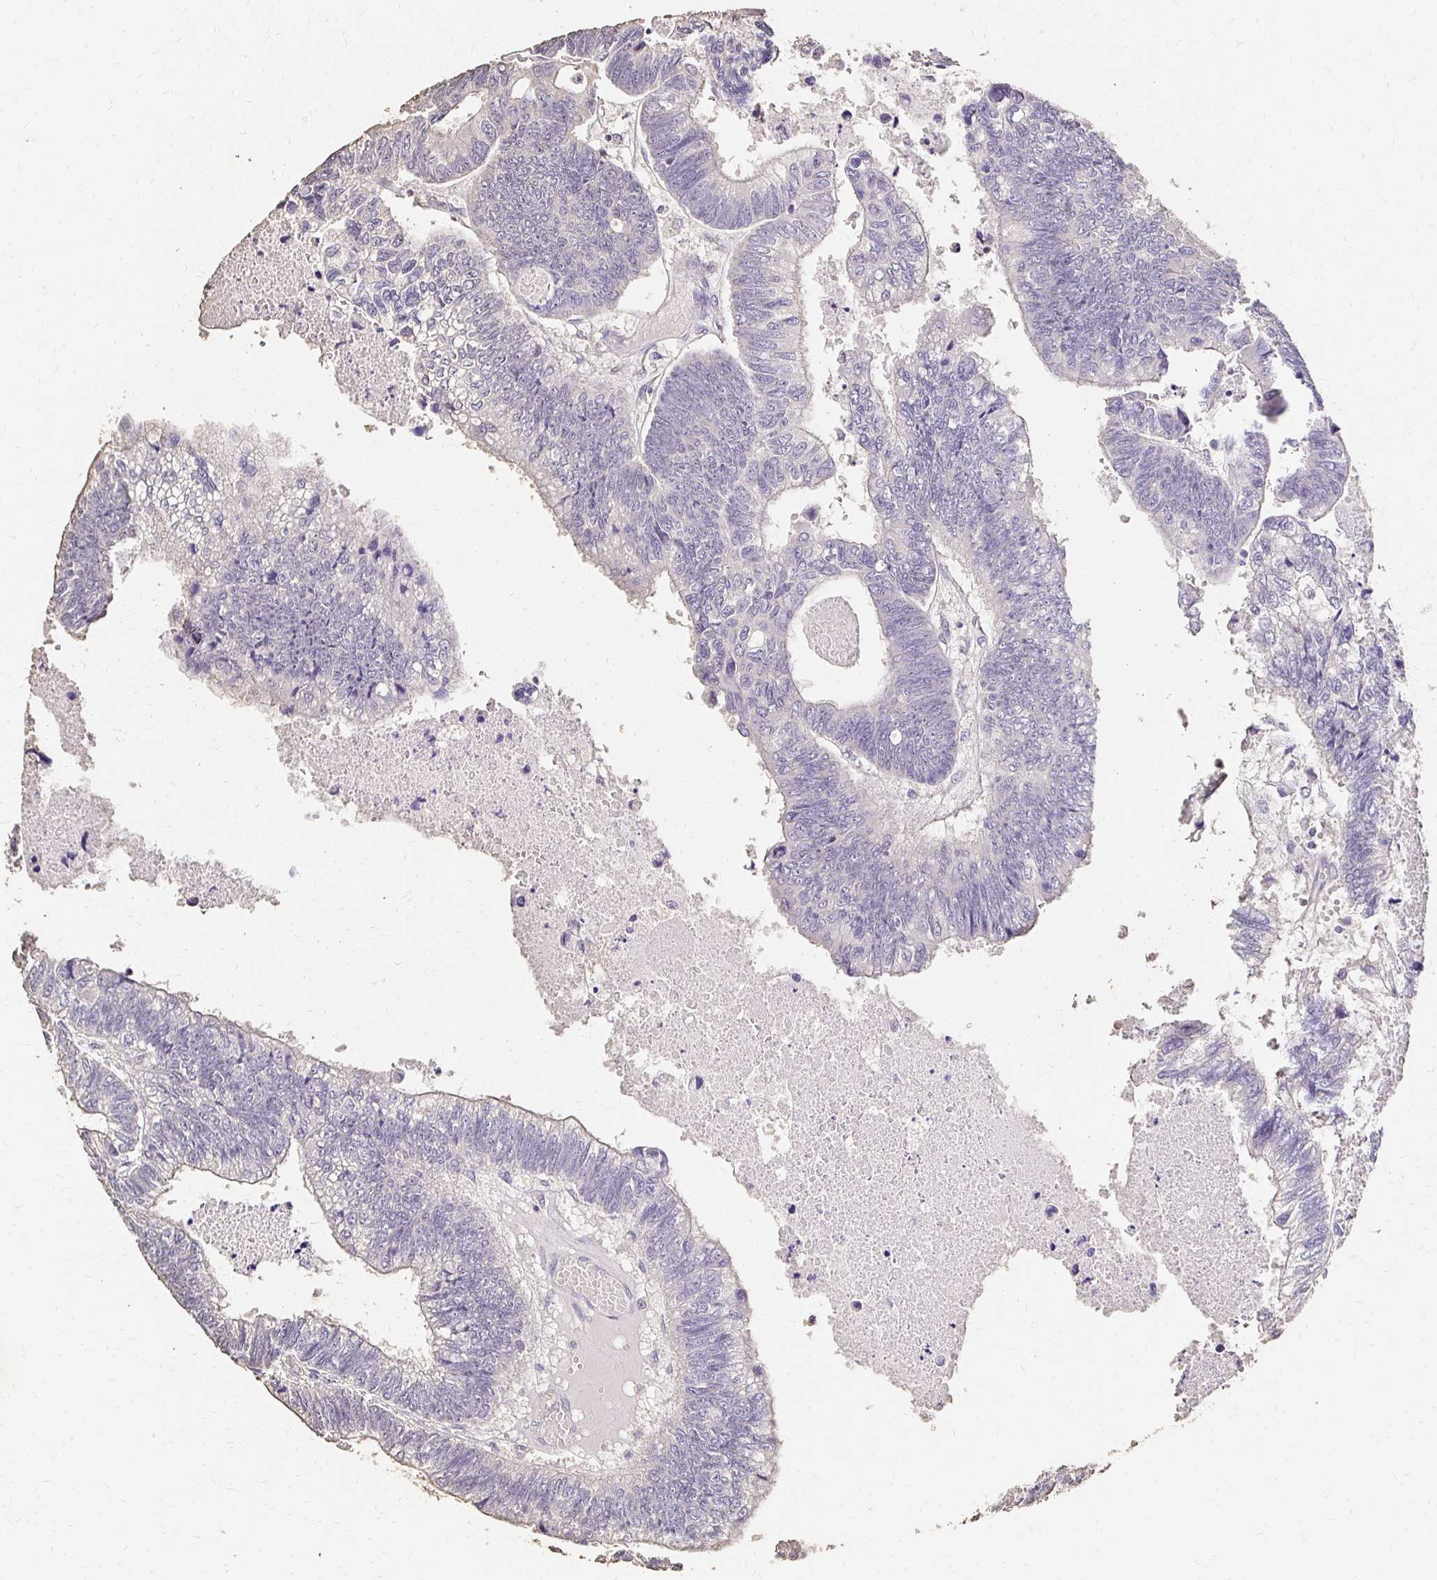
{"staining": {"intensity": "negative", "quantity": "none", "location": "none"}, "tissue": "colorectal cancer", "cell_type": "Tumor cells", "image_type": "cancer", "snomed": [{"axis": "morphology", "description": "Adenocarcinoma, NOS"}, {"axis": "topography", "description": "Colon"}], "caption": "Immunohistochemical staining of adenocarcinoma (colorectal) displays no significant expression in tumor cells. (DAB immunohistochemistry (IHC) with hematoxylin counter stain).", "gene": "UGT1A6", "patient": {"sex": "male", "age": 62}}